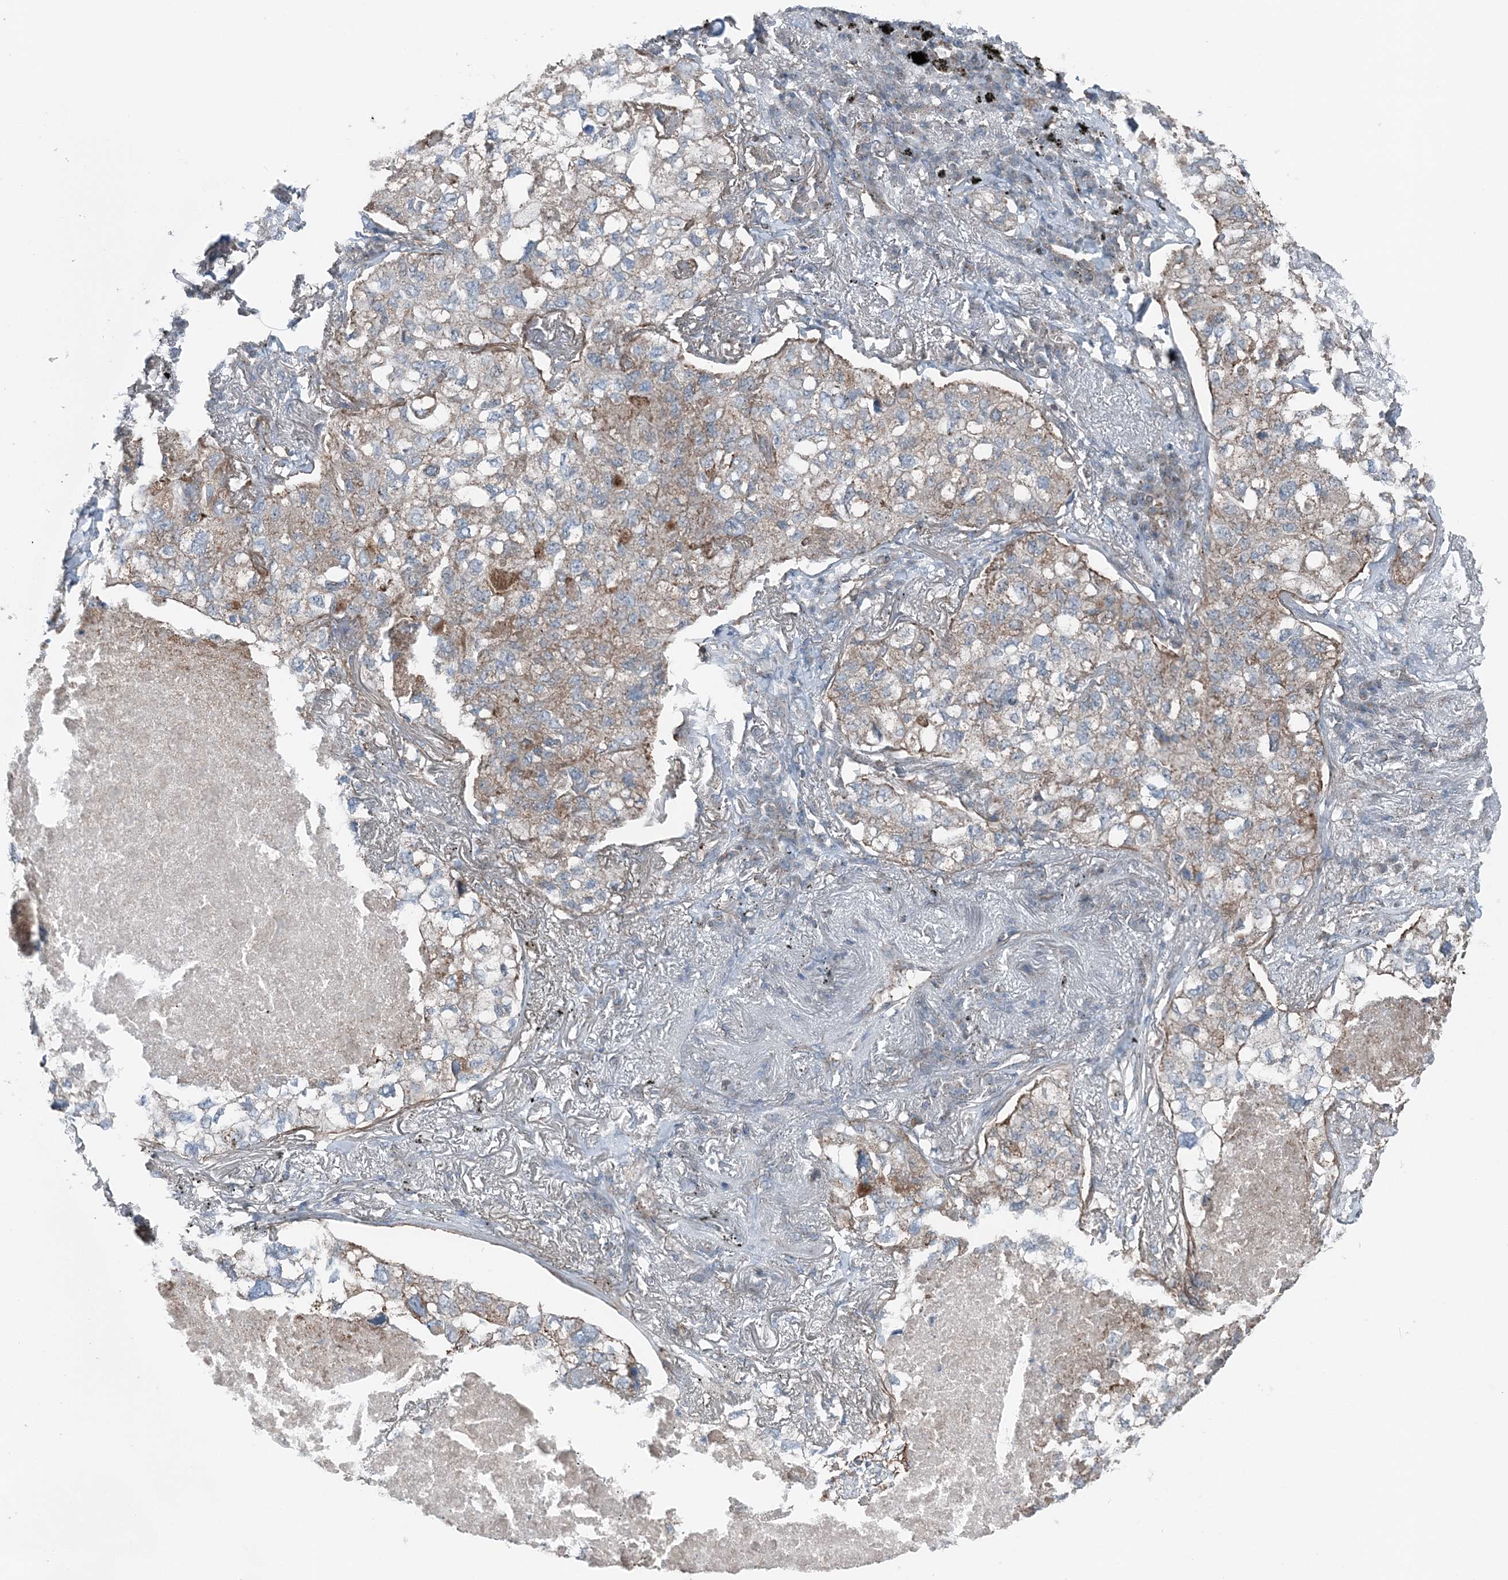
{"staining": {"intensity": "weak", "quantity": "25%-75%", "location": "cytoplasmic/membranous"}, "tissue": "lung cancer", "cell_type": "Tumor cells", "image_type": "cancer", "snomed": [{"axis": "morphology", "description": "Adenocarcinoma, NOS"}, {"axis": "topography", "description": "Lung"}], "caption": "Human lung cancer (adenocarcinoma) stained with a brown dye reveals weak cytoplasmic/membranous positive expression in approximately 25%-75% of tumor cells.", "gene": "KY", "patient": {"sex": "male", "age": 65}}